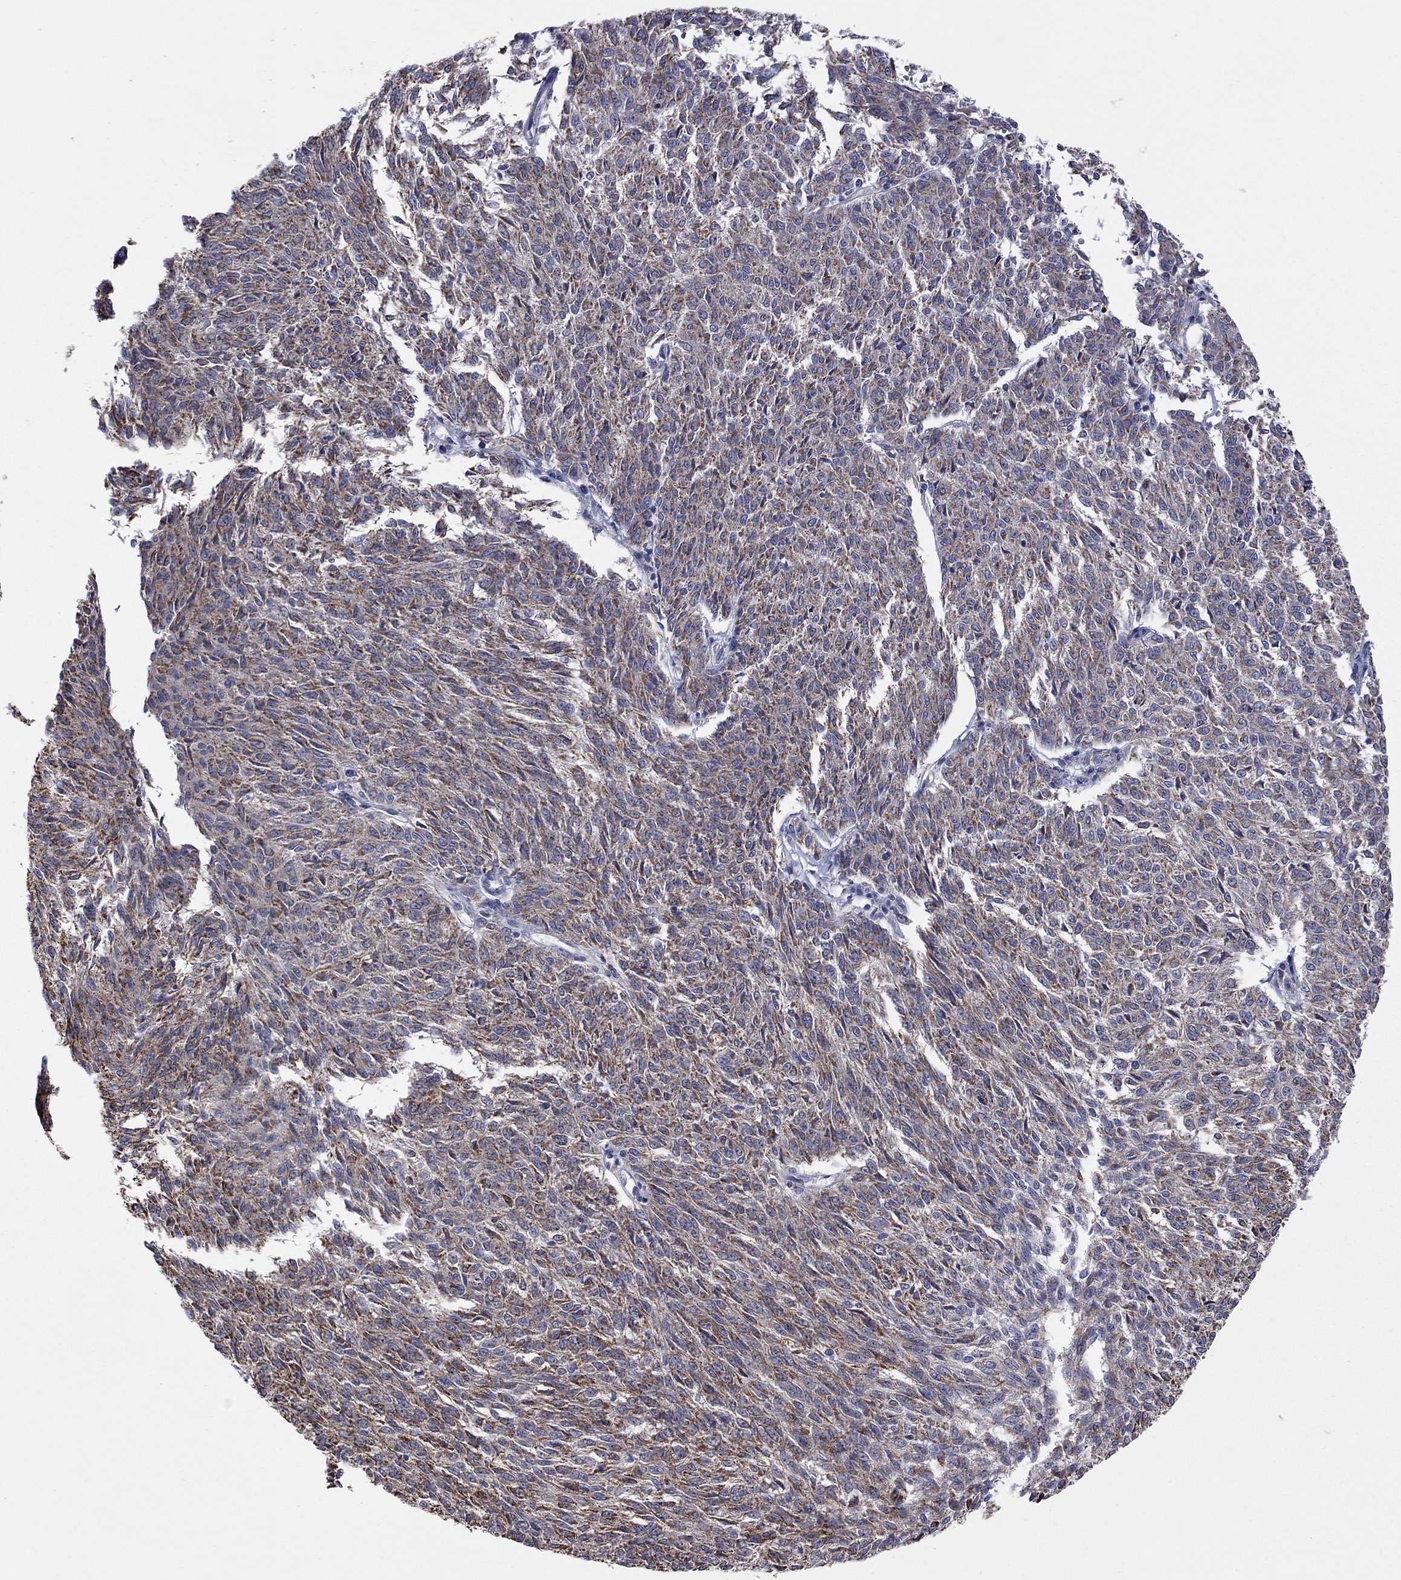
{"staining": {"intensity": "moderate", "quantity": ">75%", "location": "cytoplasmic/membranous"}, "tissue": "melanoma", "cell_type": "Tumor cells", "image_type": "cancer", "snomed": [{"axis": "morphology", "description": "Malignant melanoma, NOS"}, {"axis": "topography", "description": "Skin"}], "caption": "Immunohistochemistry (IHC) histopathology image of human melanoma stained for a protein (brown), which demonstrates medium levels of moderate cytoplasmic/membranous positivity in about >75% of tumor cells.", "gene": "HPS5", "patient": {"sex": "female", "age": 72}}